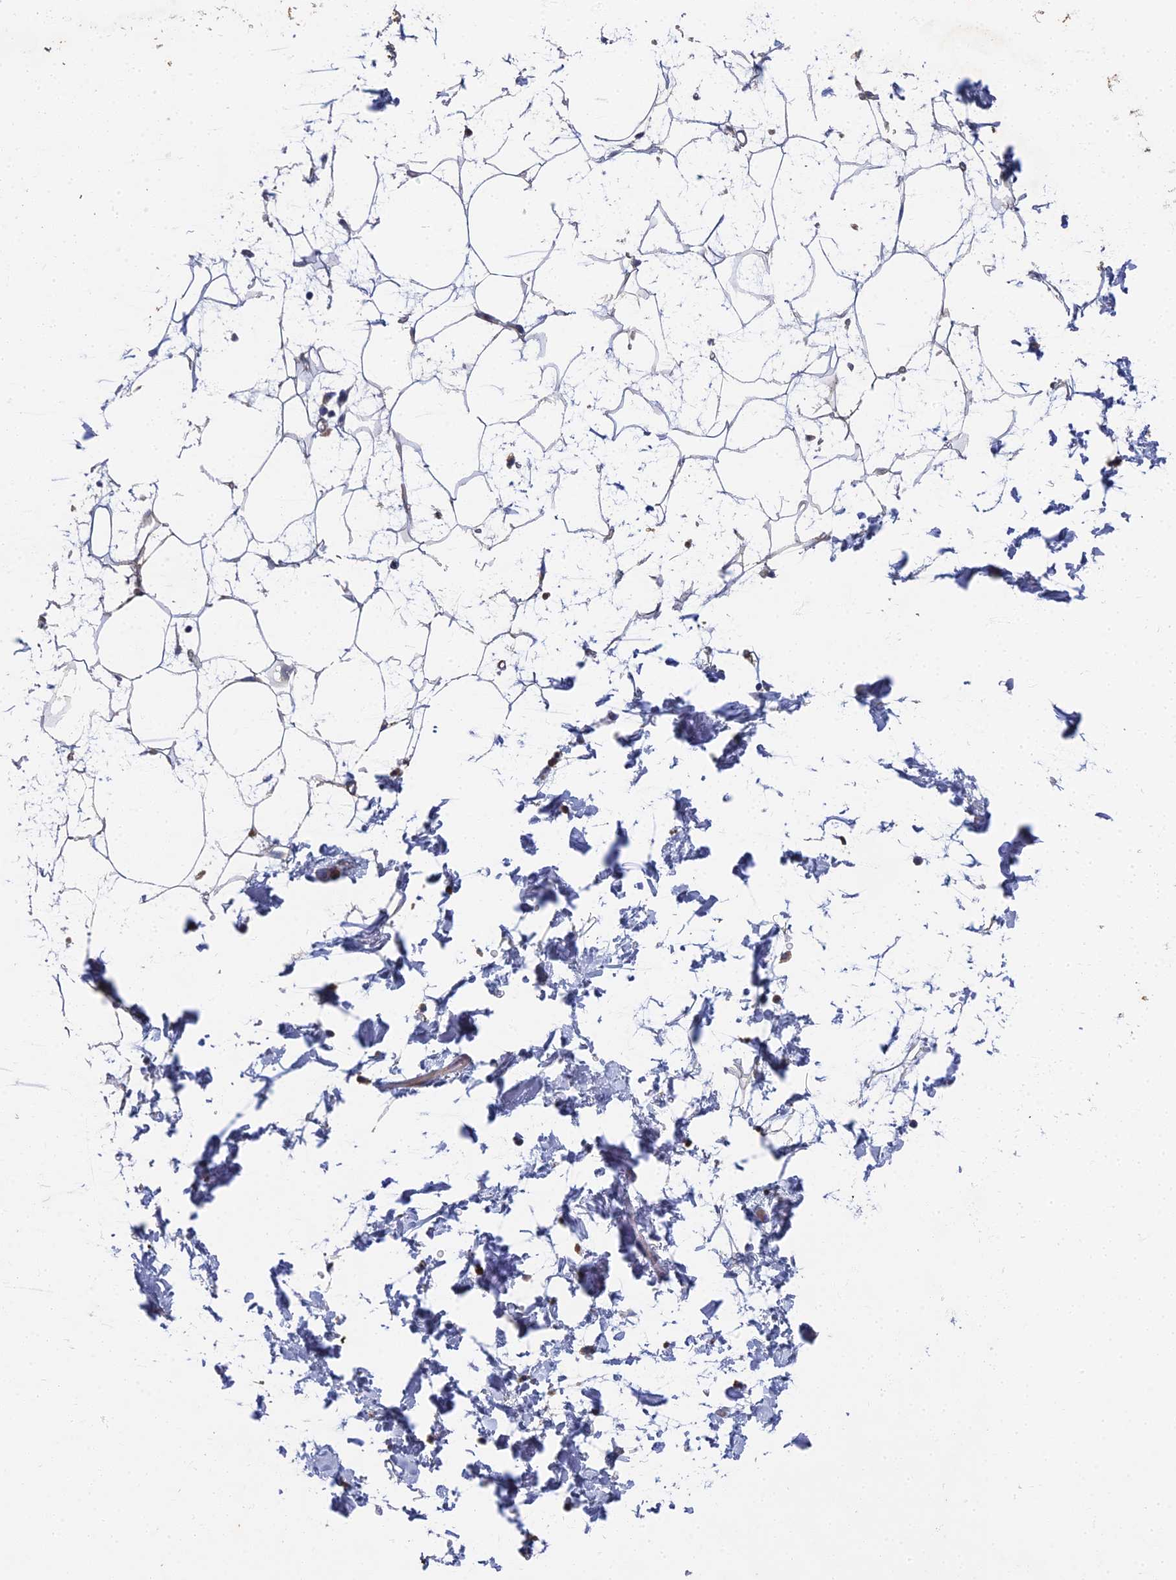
{"staining": {"intensity": "negative", "quantity": "none", "location": "none"}, "tissue": "adipose tissue", "cell_type": "Adipocytes", "image_type": "normal", "snomed": [{"axis": "morphology", "description": "Normal tissue, NOS"}, {"axis": "topography", "description": "Soft tissue"}], "caption": "A micrograph of adipose tissue stained for a protein exhibits no brown staining in adipocytes. (DAB (3,3'-diaminobenzidine) IHC with hematoxylin counter stain).", "gene": "RNASEK", "patient": {"sex": "male", "age": 72}}